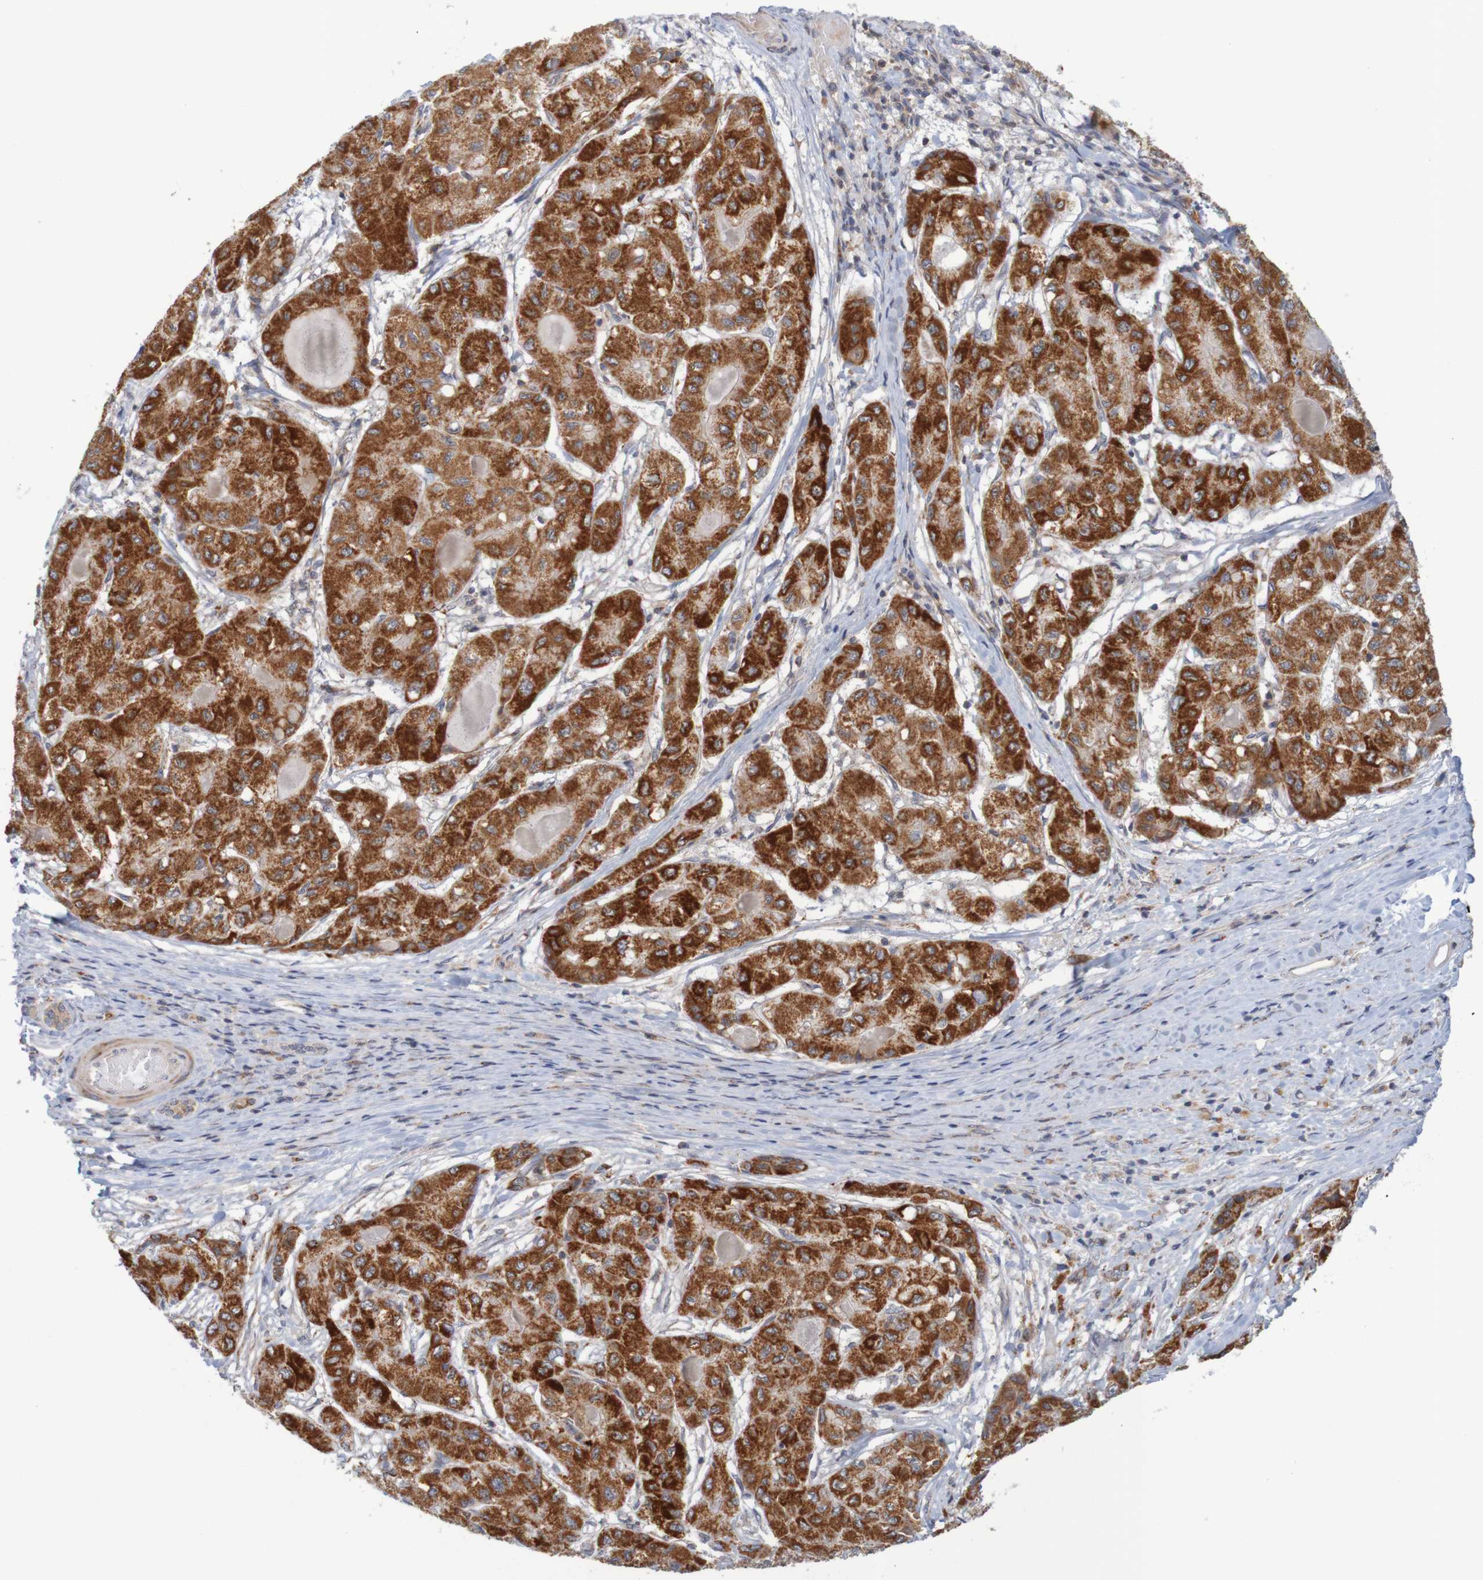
{"staining": {"intensity": "strong", "quantity": ">75%", "location": "cytoplasmic/membranous"}, "tissue": "liver cancer", "cell_type": "Tumor cells", "image_type": "cancer", "snomed": [{"axis": "morphology", "description": "Carcinoma, Hepatocellular, NOS"}, {"axis": "topography", "description": "Liver"}], "caption": "Protein analysis of hepatocellular carcinoma (liver) tissue displays strong cytoplasmic/membranous positivity in approximately >75% of tumor cells.", "gene": "NAV2", "patient": {"sex": "male", "age": 80}}